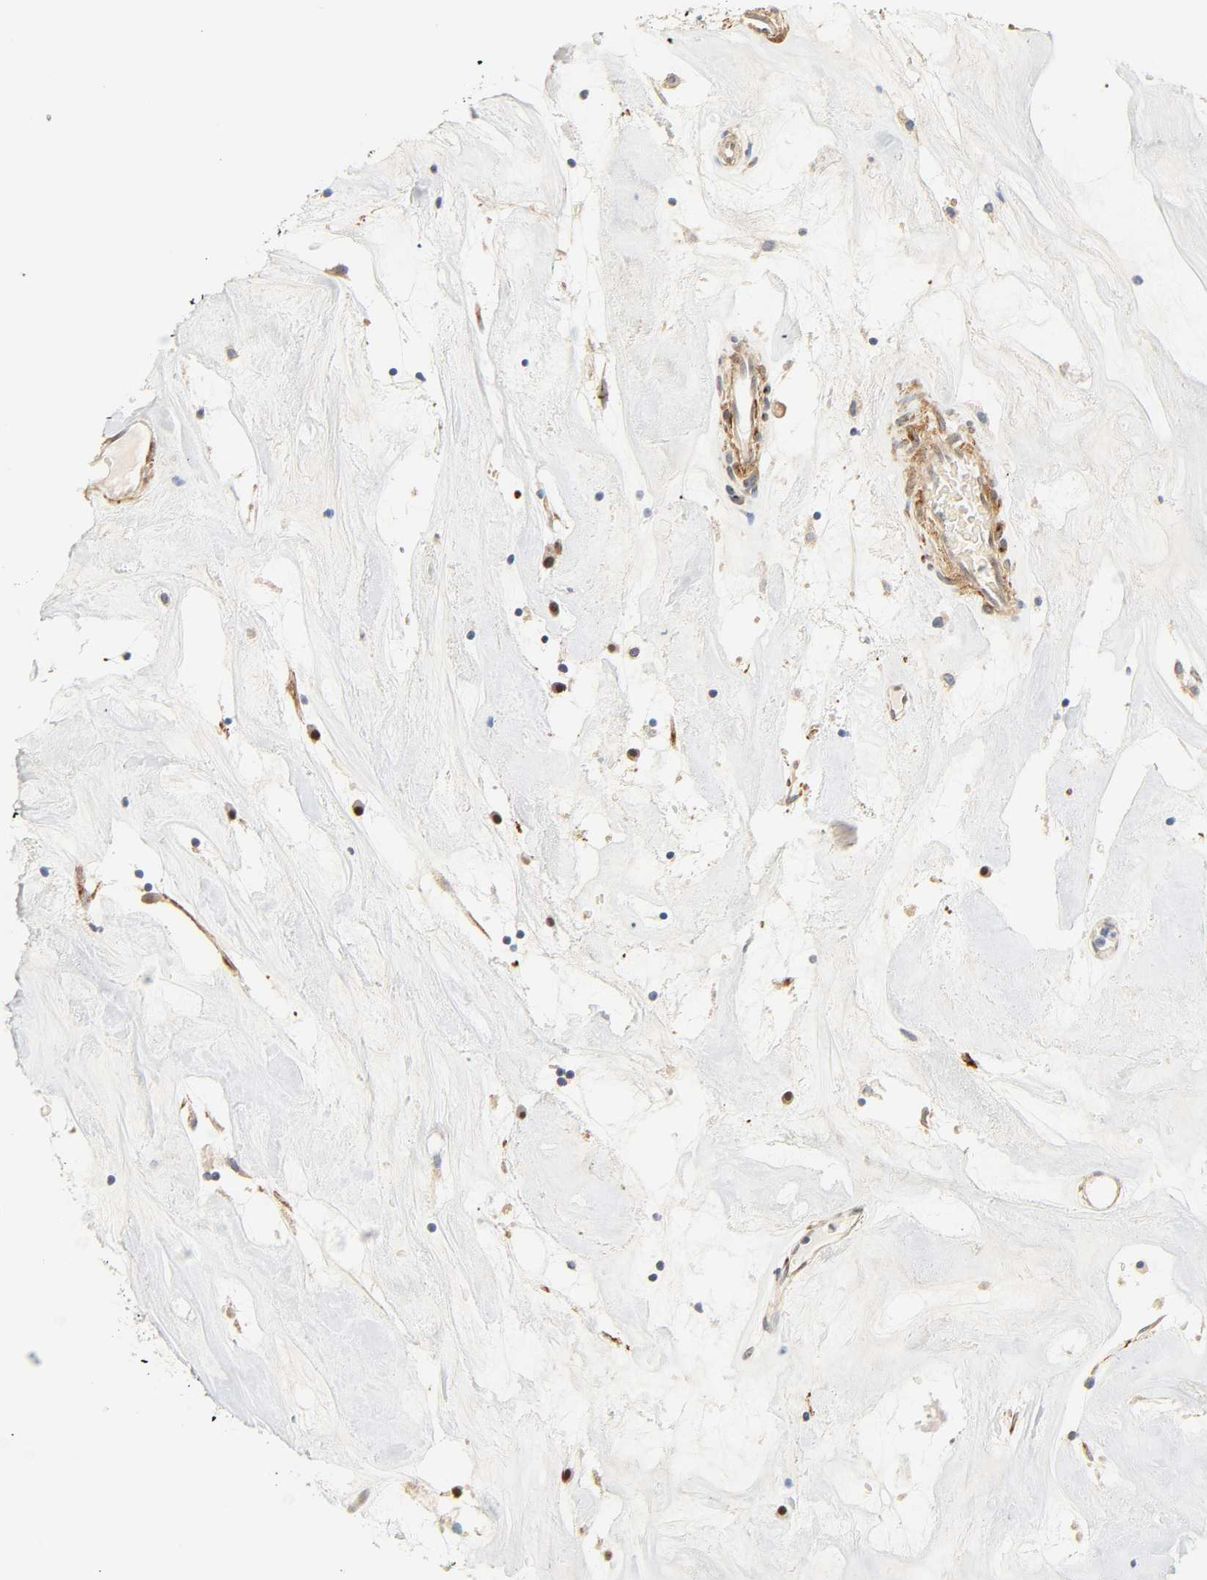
{"staining": {"intensity": "negative", "quantity": "none", "location": "none"}, "tissue": "head and neck cancer", "cell_type": "Tumor cells", "image_type": "cancer", "snomed": [{"axis": "morphology", "description": "Adenocarcinoma, NOS"}, {"axis": "topography", "description": "Salivary gland"}, {"axis": "topography", "description": "Head-Neck"}], "caption": "This image is of head and neck cancer stained with immunohistochemistry (IHC) to label a protein in brown with the nuclei are counter-stained blue. There is no staining in tumor cells.", "gene": "BORCS8-MEF2B", "patient": {"sex": "female", "age": 65}}